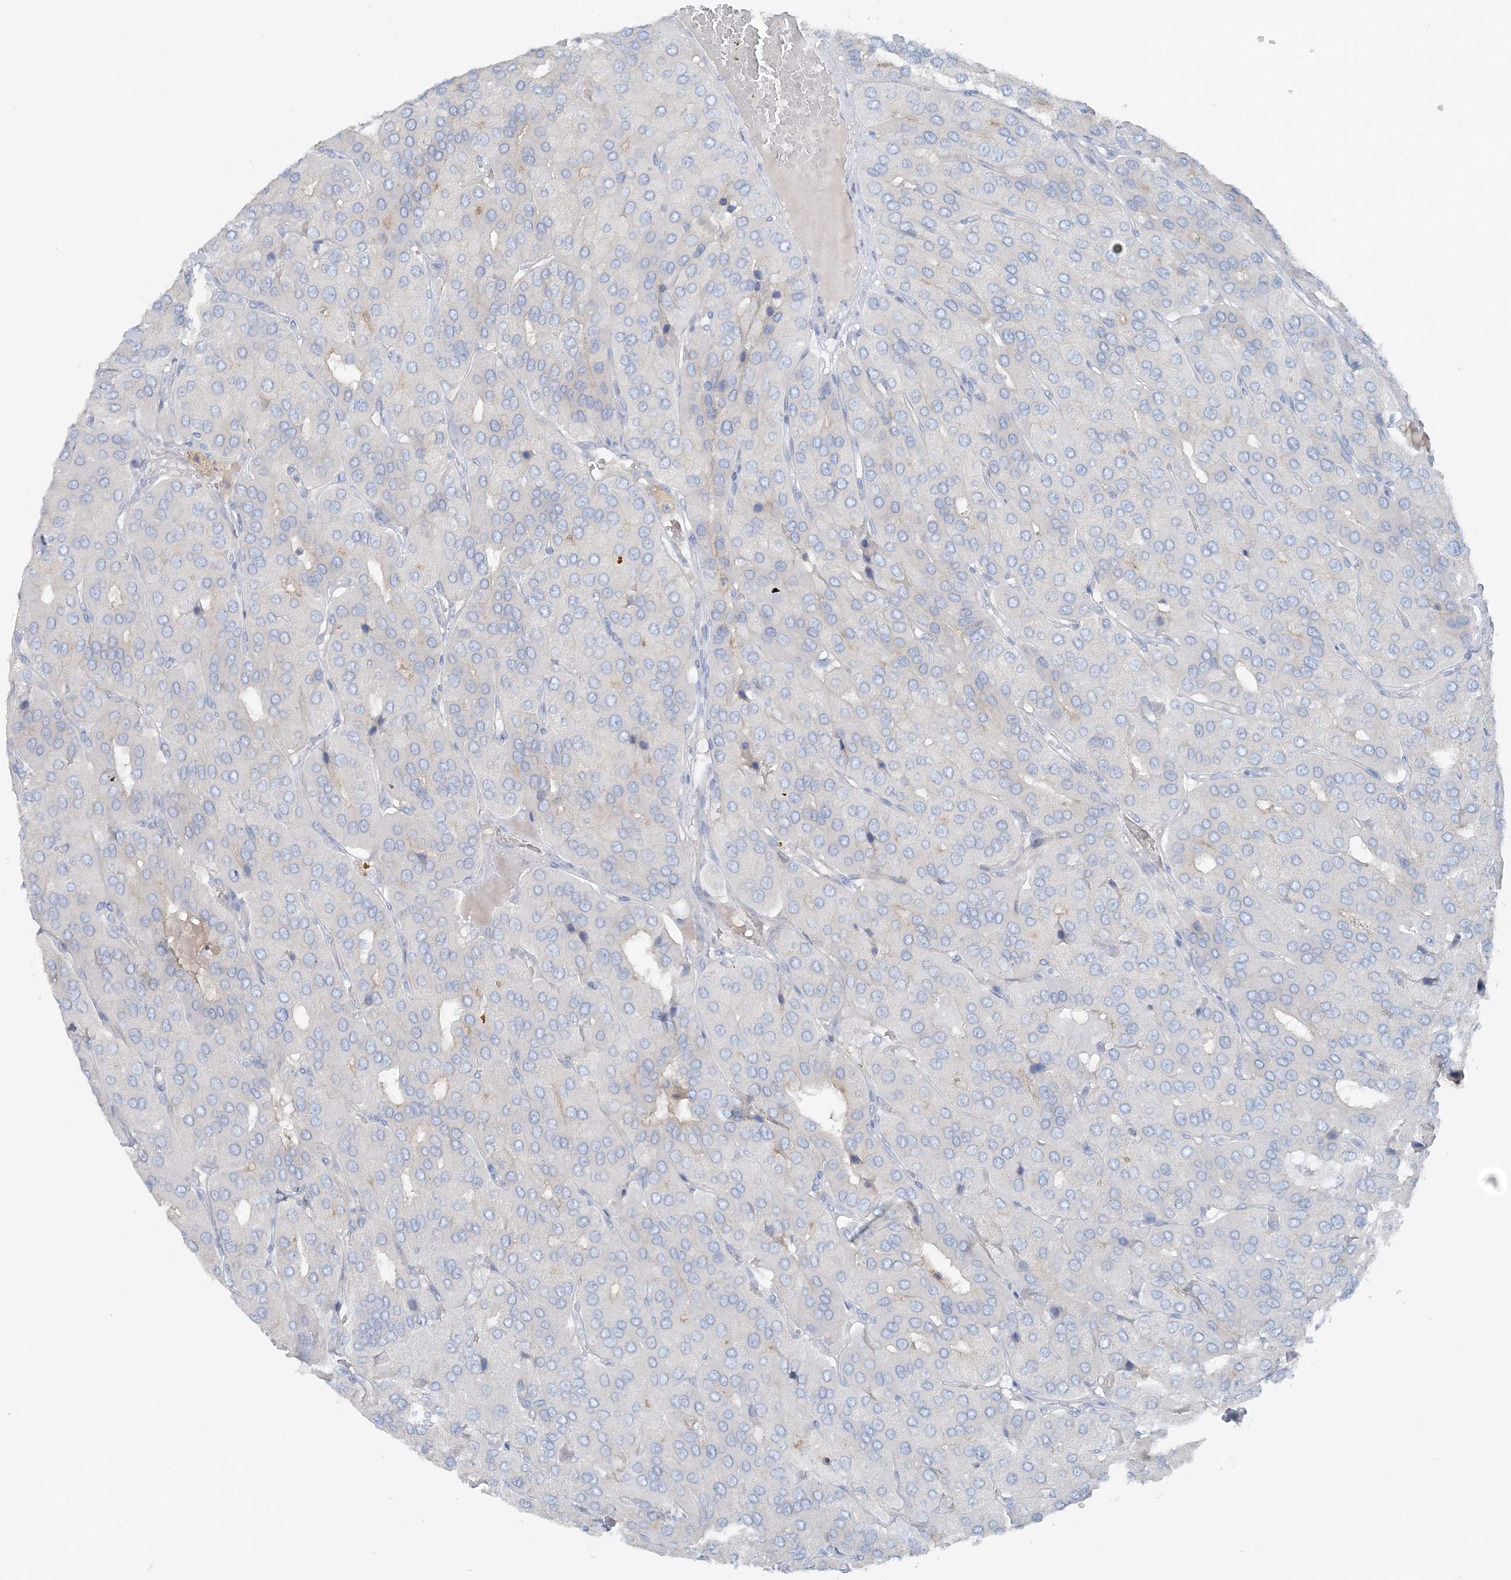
{"staining": {"intensity": "negative", "quantity": "none", "location": "none"}, "tissue": "parathyroid gland", "cell_type": "Glandular cells", "image_type": "normal", "snomed": [{"axis": "morphology", "description": "Normal tissue, NOS"}, {"axis": "morphology", "description": "Adenoma, NOS"}, {"axis": "topography", "description": "Parathyroid gland"}], "caption": "The micrograph displays no significant positivity in glandular cells of parathyroid gland.", "gene": "ATP11A", "patient": {"sex": "female", "age": 86}}